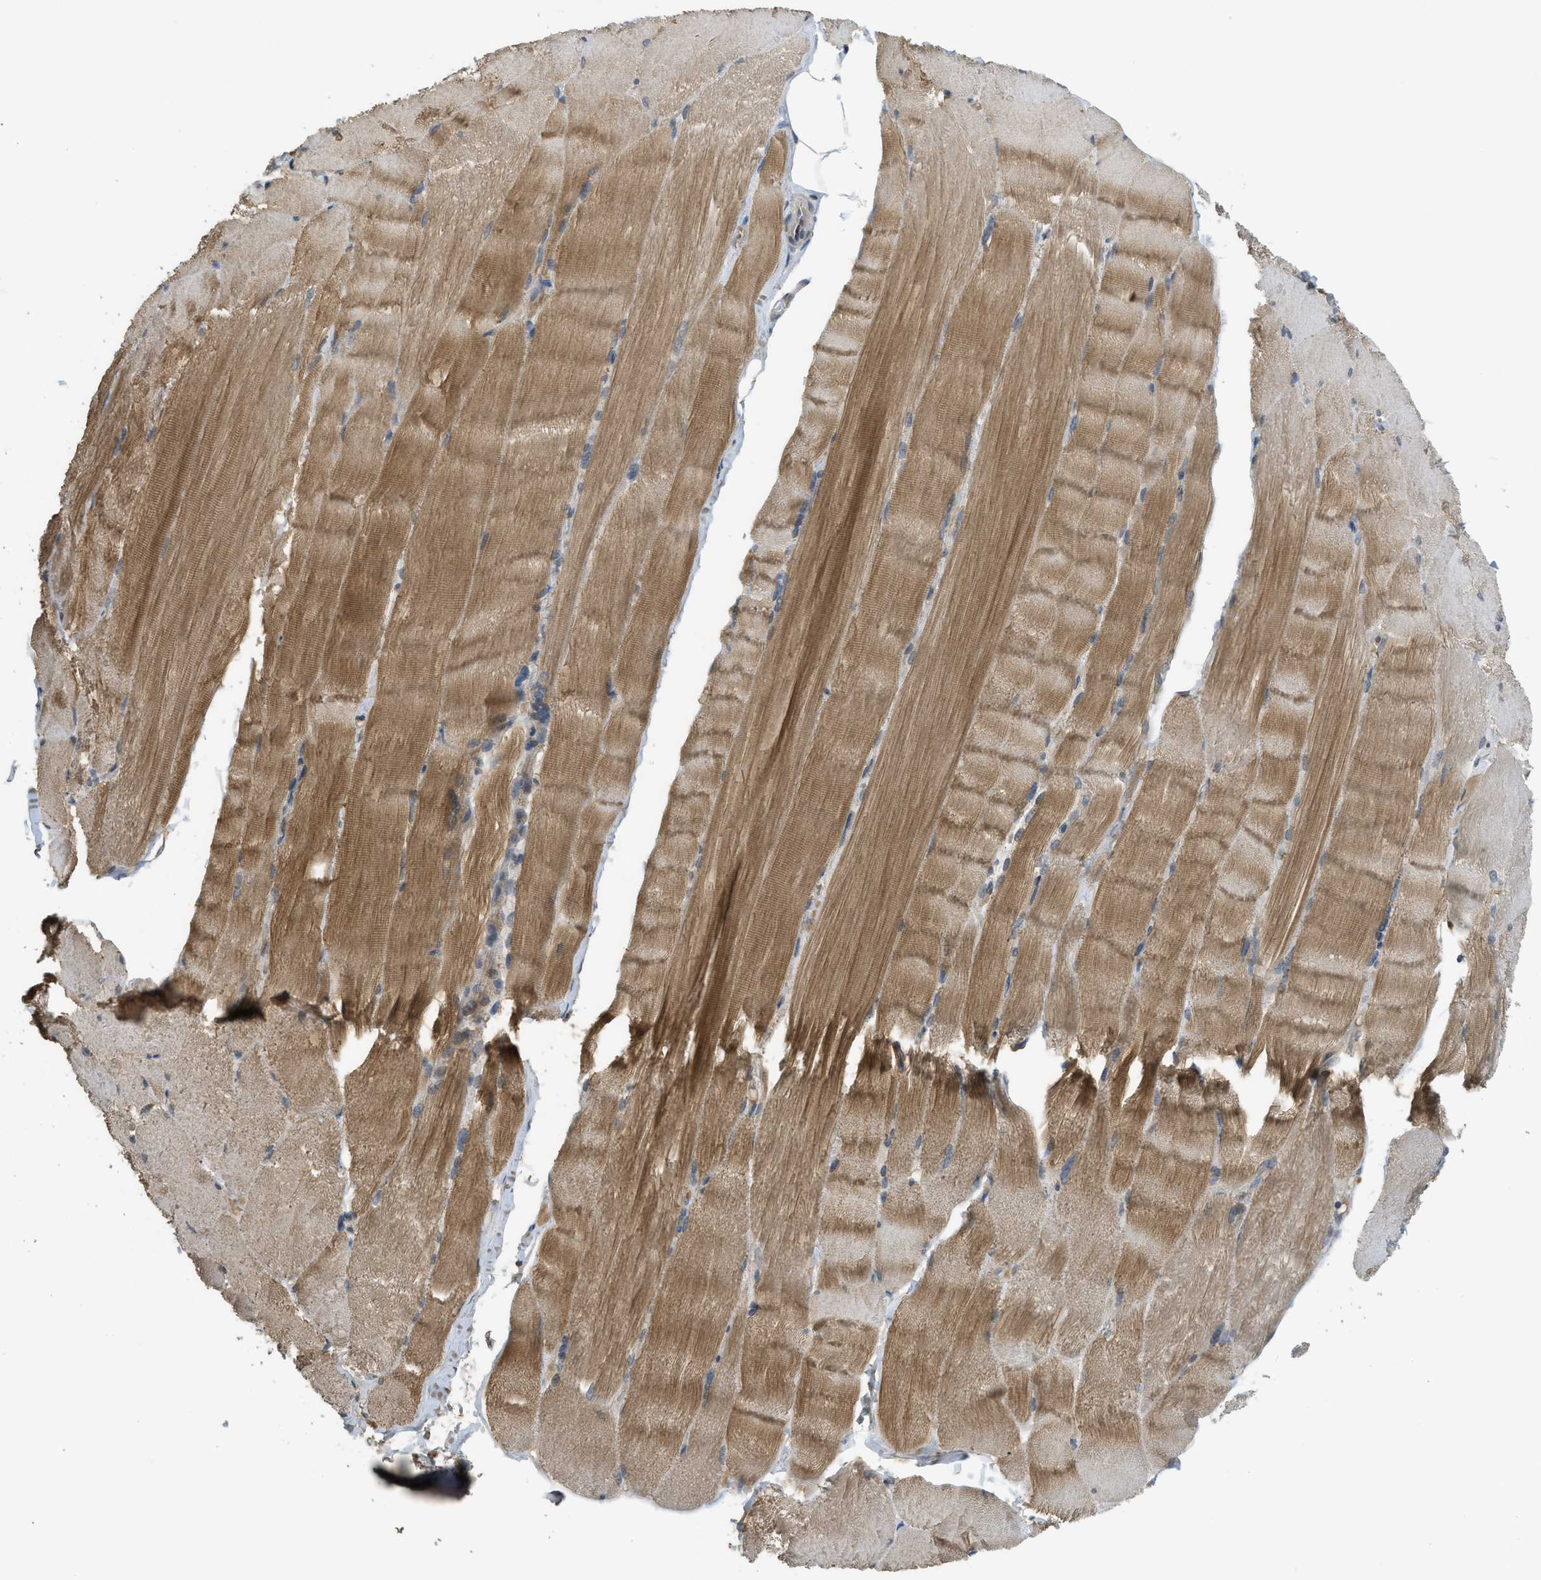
{"staining": {"intensity": "moderate", "quantity": ">75%", "location": "cytoplasmic/membranous"}, "tissue": "skeletal muscle", "cell_type": "Myocytes", "image_type": "normal", "snomed": [{"axis": "morphology", "description": "Normal tissue, NOS"}, {"axis": "topography", "description": "Skin"}, {"axis": "topography", "description": "Skeletal muscle"}], "caption": "An image showing moderate cytoplasmic/membranous staining in approximately >75% of myocytes in unremarkable skeletal muscle, as visualized by brown immunohistochemical staining.", "gene": "IGF2BP2", "patient": {"sex": "male", "age": 83}}